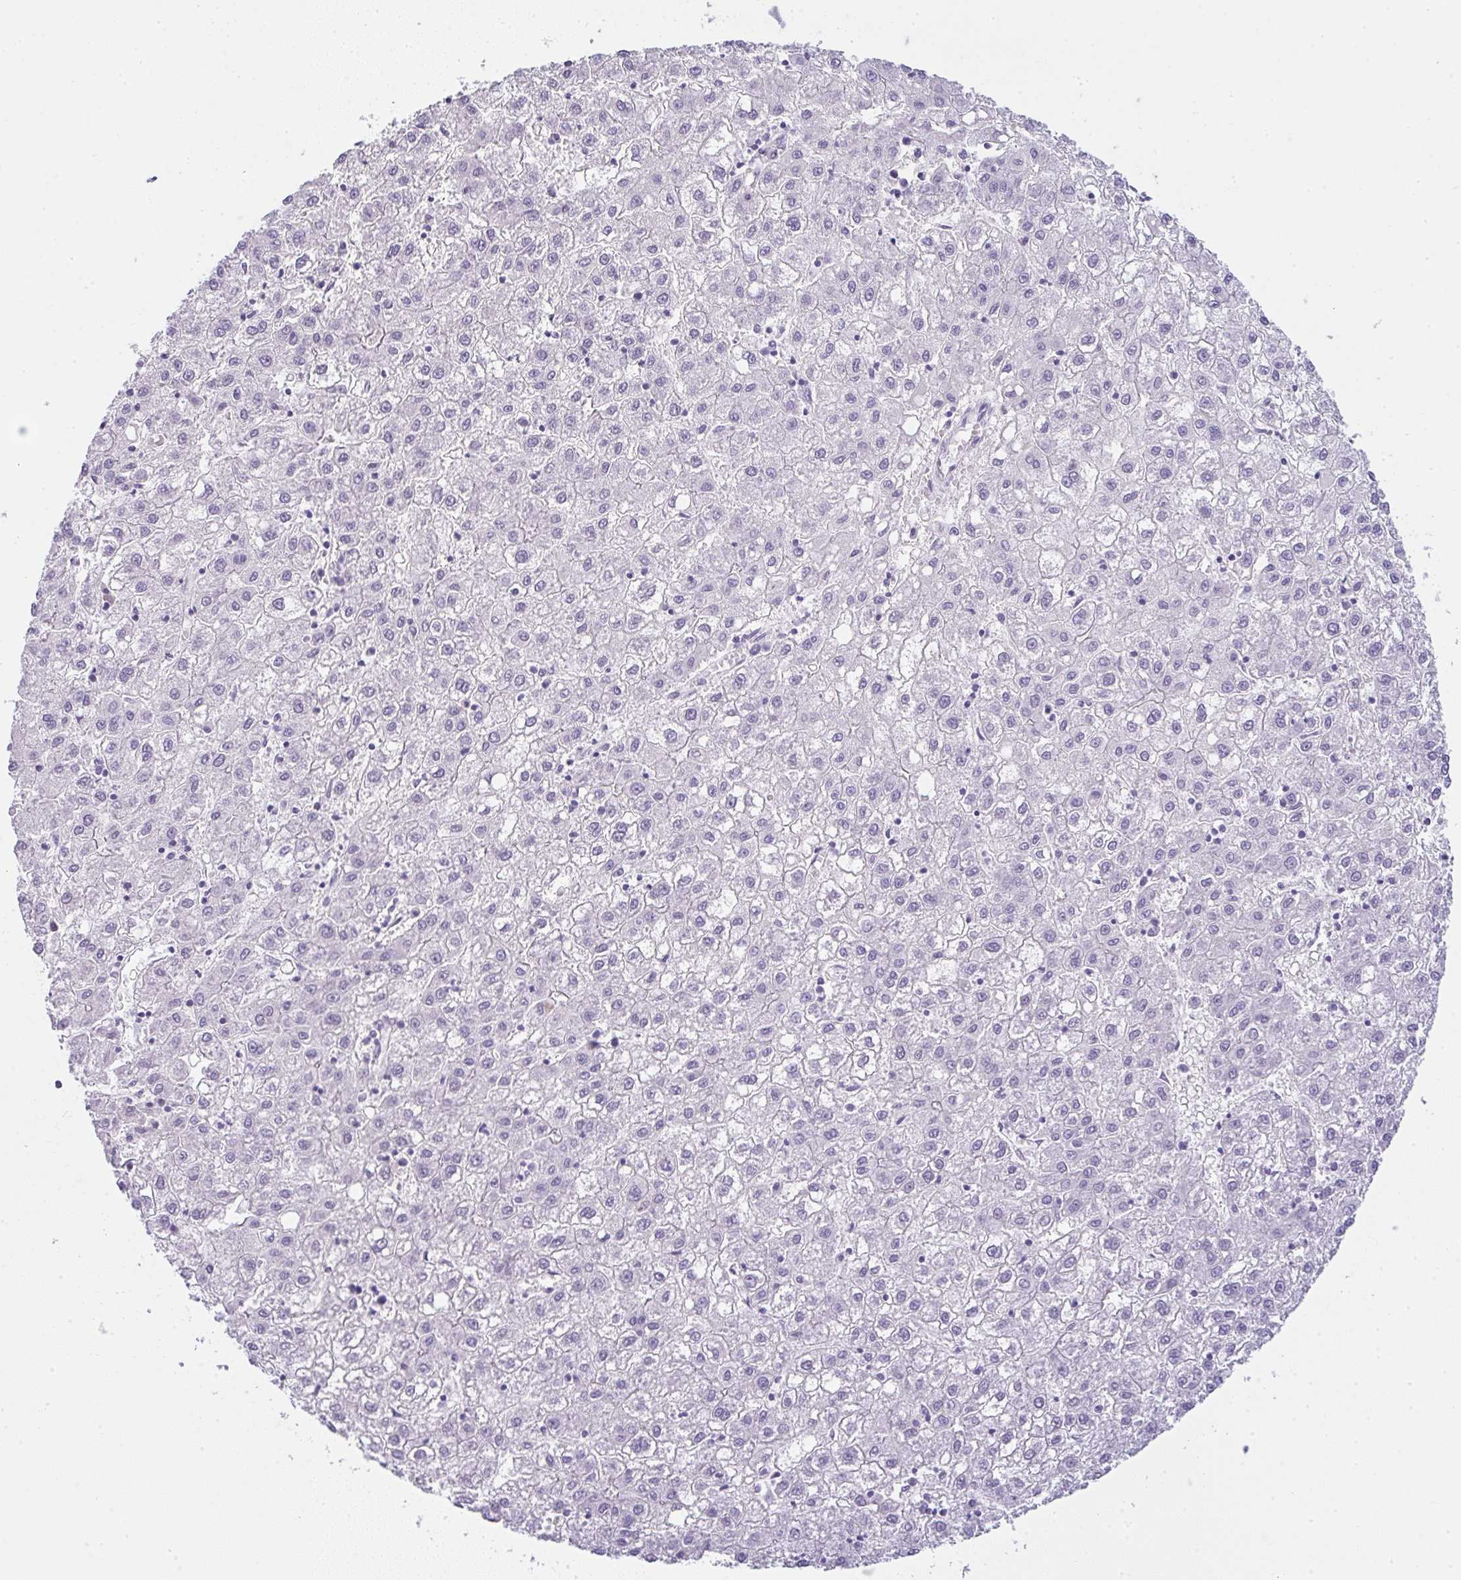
{"staining": {"intensity": "negative", "quantity": "none", "location": "none"}, "tissue": "liver cancer", "cell_type": "Tumor cells", "image_type": "cancer", "snomed": [{"axis": "morphology", "description": "Carcinoma, Hepatocellular, NOS"}, {"axis": "topography", "description": "Liver"}], "caption": "This is an immunohistochemistry (IHC) image of human liver cancer (hepatocellular carcinoma). There is no expression in tumor cells.", "gene": "LPAR4", "patient": {"sex": "male", "age": 72}}